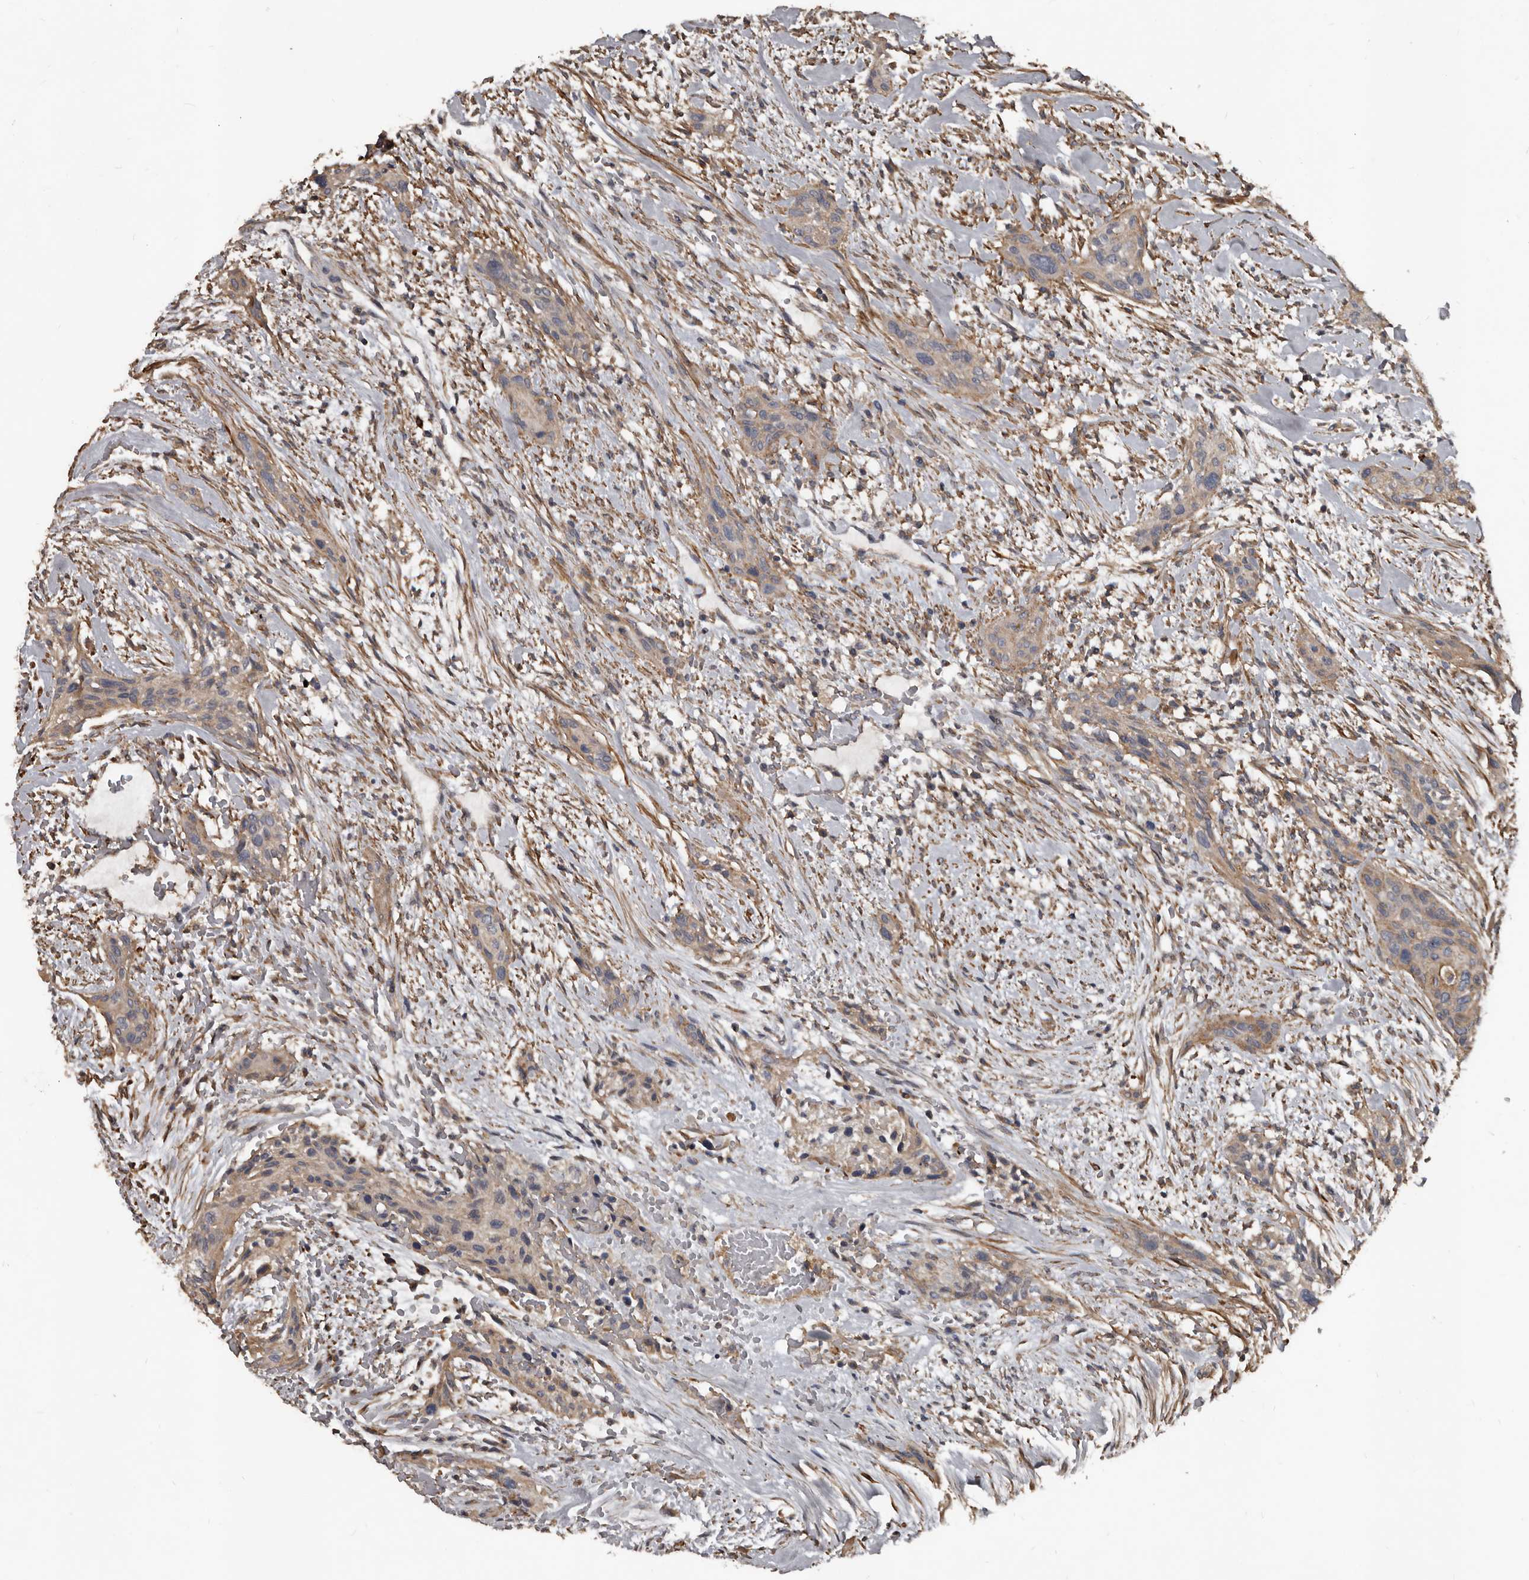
{"staining": {"intensity": "weak", "quantity": ">75%", "location": "cytoplasmic/membranous"}, "tissue": "urothelial cancer", "cell_type": "Tumor cells", "image_type": "cancer", "snomed": [{"axis": "morphology", "description": "Urothelial carcinoma, High grade"}, {"axis": "topography", "description": "Urinary bladder"}], "caption": "A high-resolution image shows immunohistochemistry (IHC) staining of high-grade urothelial carcinoma, which displays weak cytoplasmic/membranous expression in about >75% of tumor cells.", "gene": "GREB1", "patient": {"sex": "male", "age": 35}}